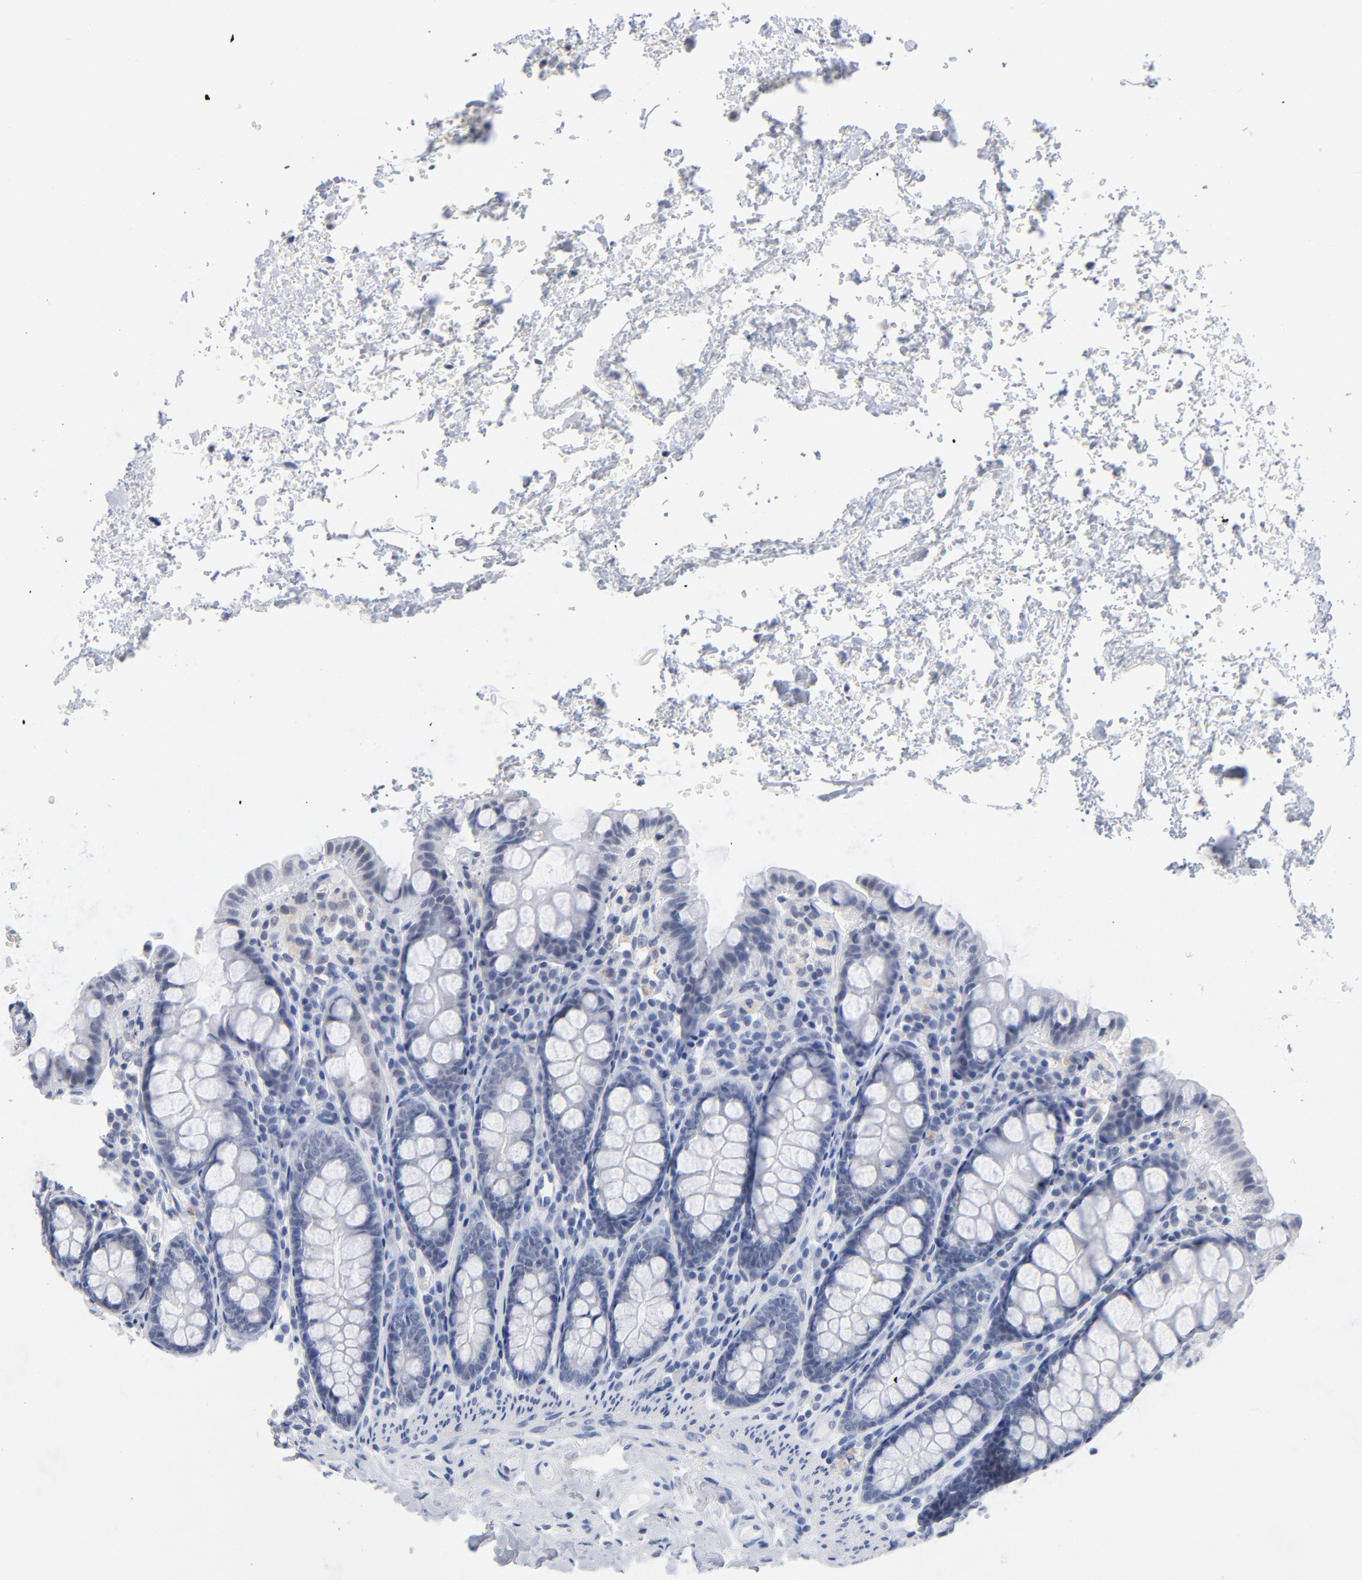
{"staining": {"intensity": "negative", "quantity": "none", "location": "none"}, "tissue": "colon", "cell_type": "Endothelial cells", "image_type": "normal", "snomed": [{"axis": "morphology", "description": "Normal tissue, NOS"}, {"axis": "topography", "description": "Colon"}], "caption": "Endothelial cells show no significant staining in normal colon. The staining was performed using DAB to visualize the protein expression in brown, while the nuclei were stained in blue with hematoxylin (Magnification: 20x).", "gene": "RBM3", "patient": {"sex": "female", "age": 61}}